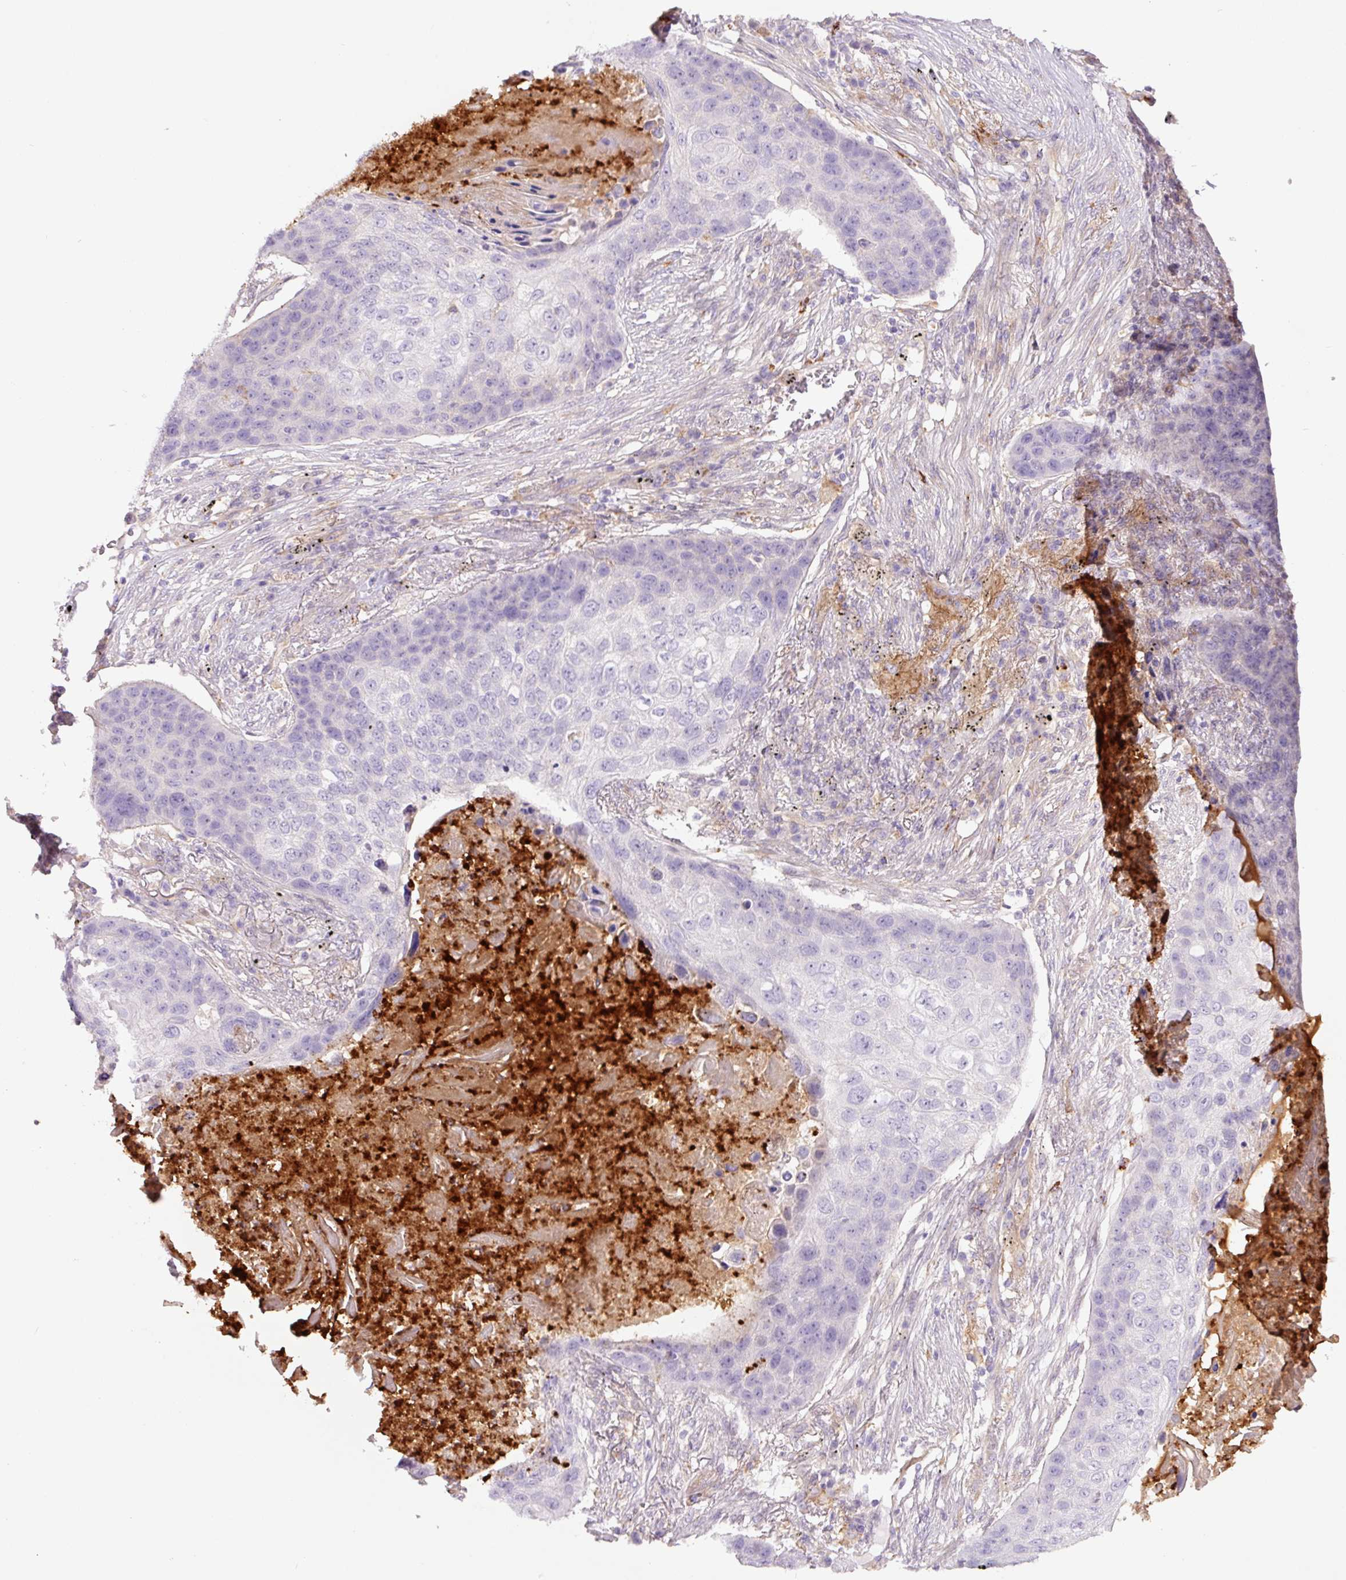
{"staining": {"intensity": "negative", "quantity": "none", "location": "none"}, "tissue": "lung cancer", "cell_type": "Tumor cells", "image_type": "cancer", "snomed": [{"axis": "morphology", "description": "Squamous cell carcinoma, NOS"}, {"axis": "topography", "description": "Lung"}], "caption": "Lung squamous cell carcinoma stained for a protein using immunohistochemistry (IHC) exhibits no expression tumor cells.", "gene": "SH2D6", "patient": {"sex": "female", "age": 63}}